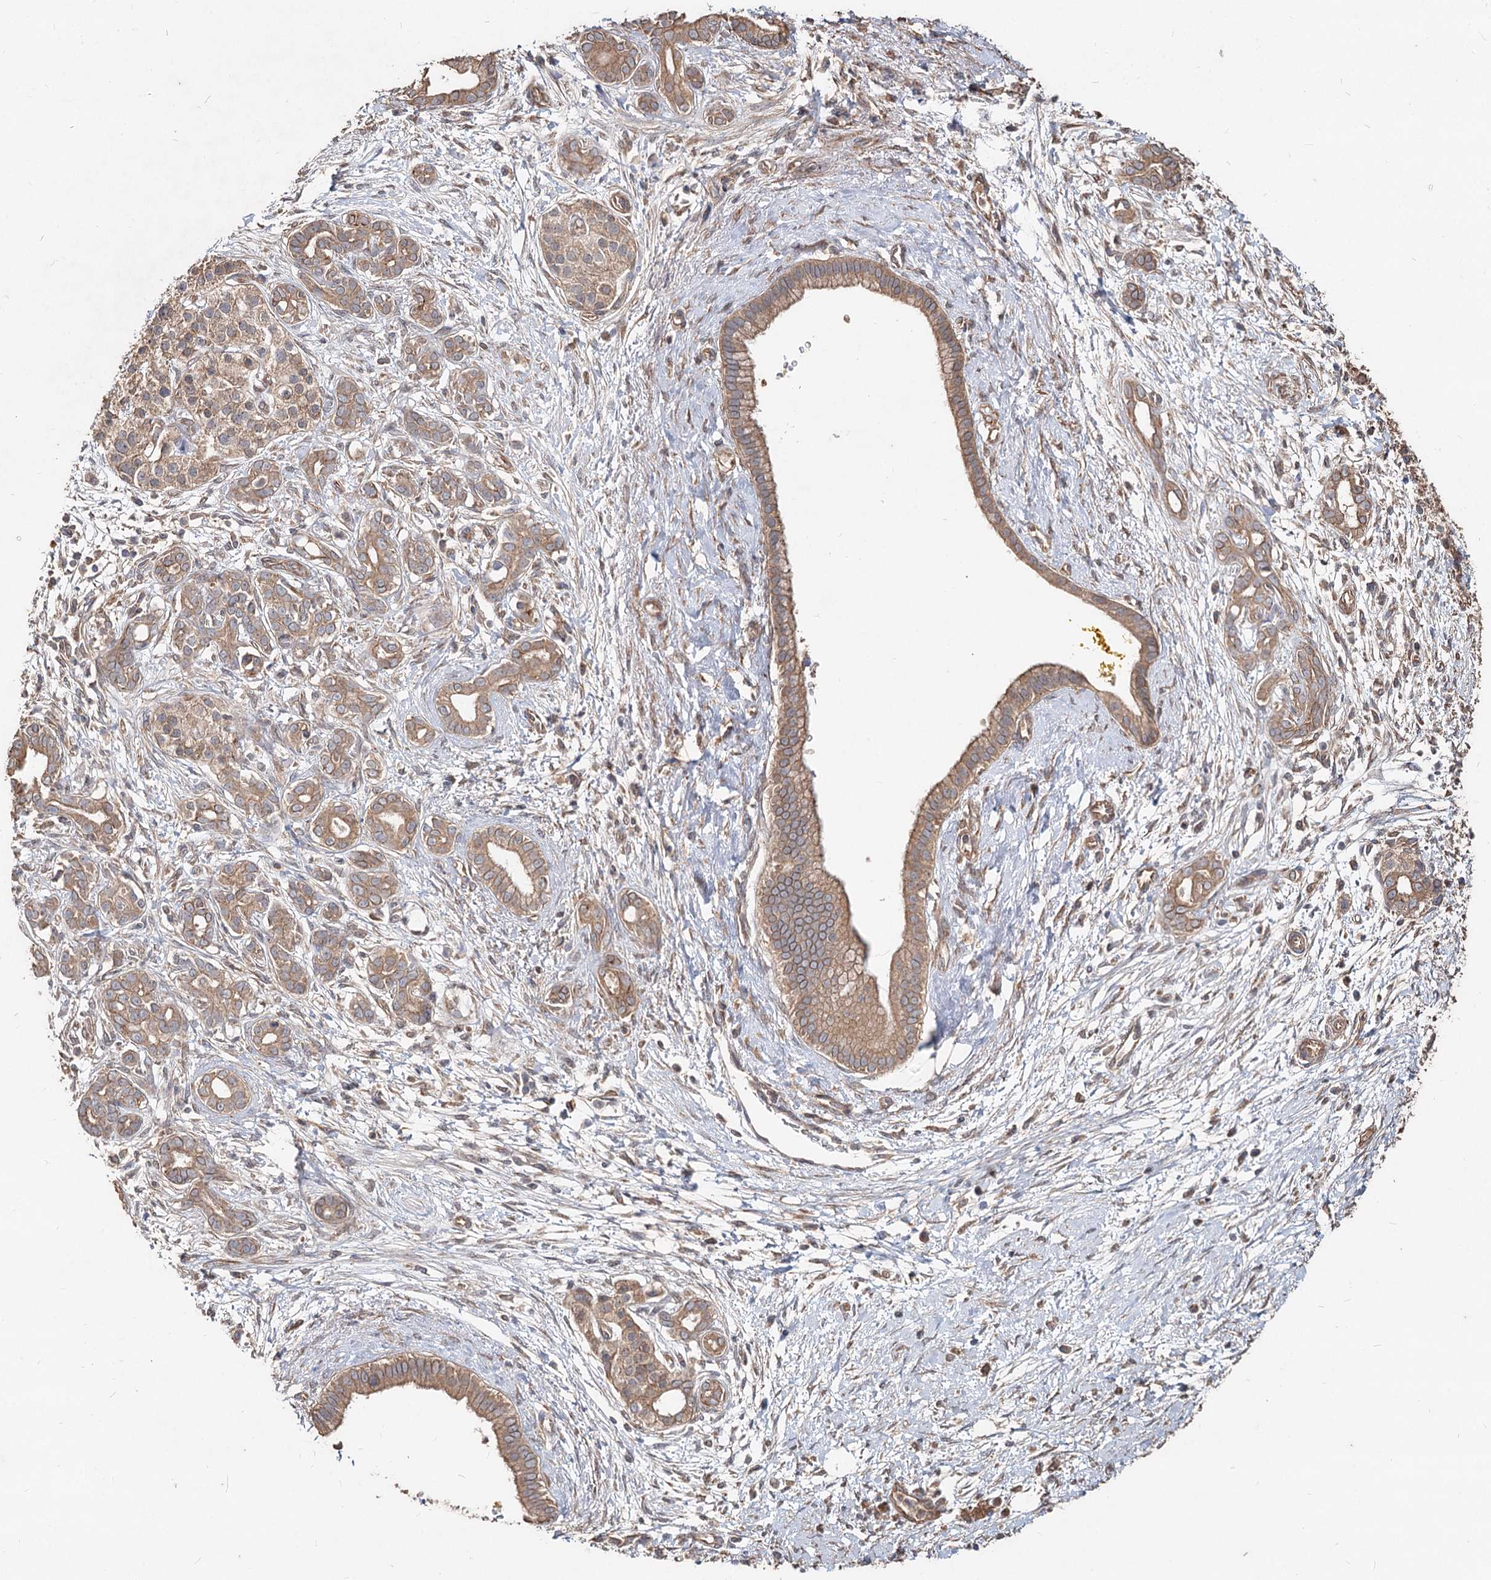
{"staining": {"intensity": "moderate", "quantity": ">75%", "location": "cytoplasmic/membranous"}, "tissue": "pancreatic cancer", "cell_type": "Tumor cells", "image_type": "cancer", "snomed": [{"axis": "morphology", "description": "Adenocarcinoma, NOS"}, {"axis": "topography", "description": "Pancreas"}], "caption": "Tumor cells display medium levels of moderate cytoplasmic/membranous positivity in approximately >75% of cells in adenocarcinoma (pancreatic). (Stains: DAB in brown, nuclei in blue, Microscopy: brightfield microscopy at high magnification).", "gene": "SPART", "patient": {"sex": "male", "age": 58}}